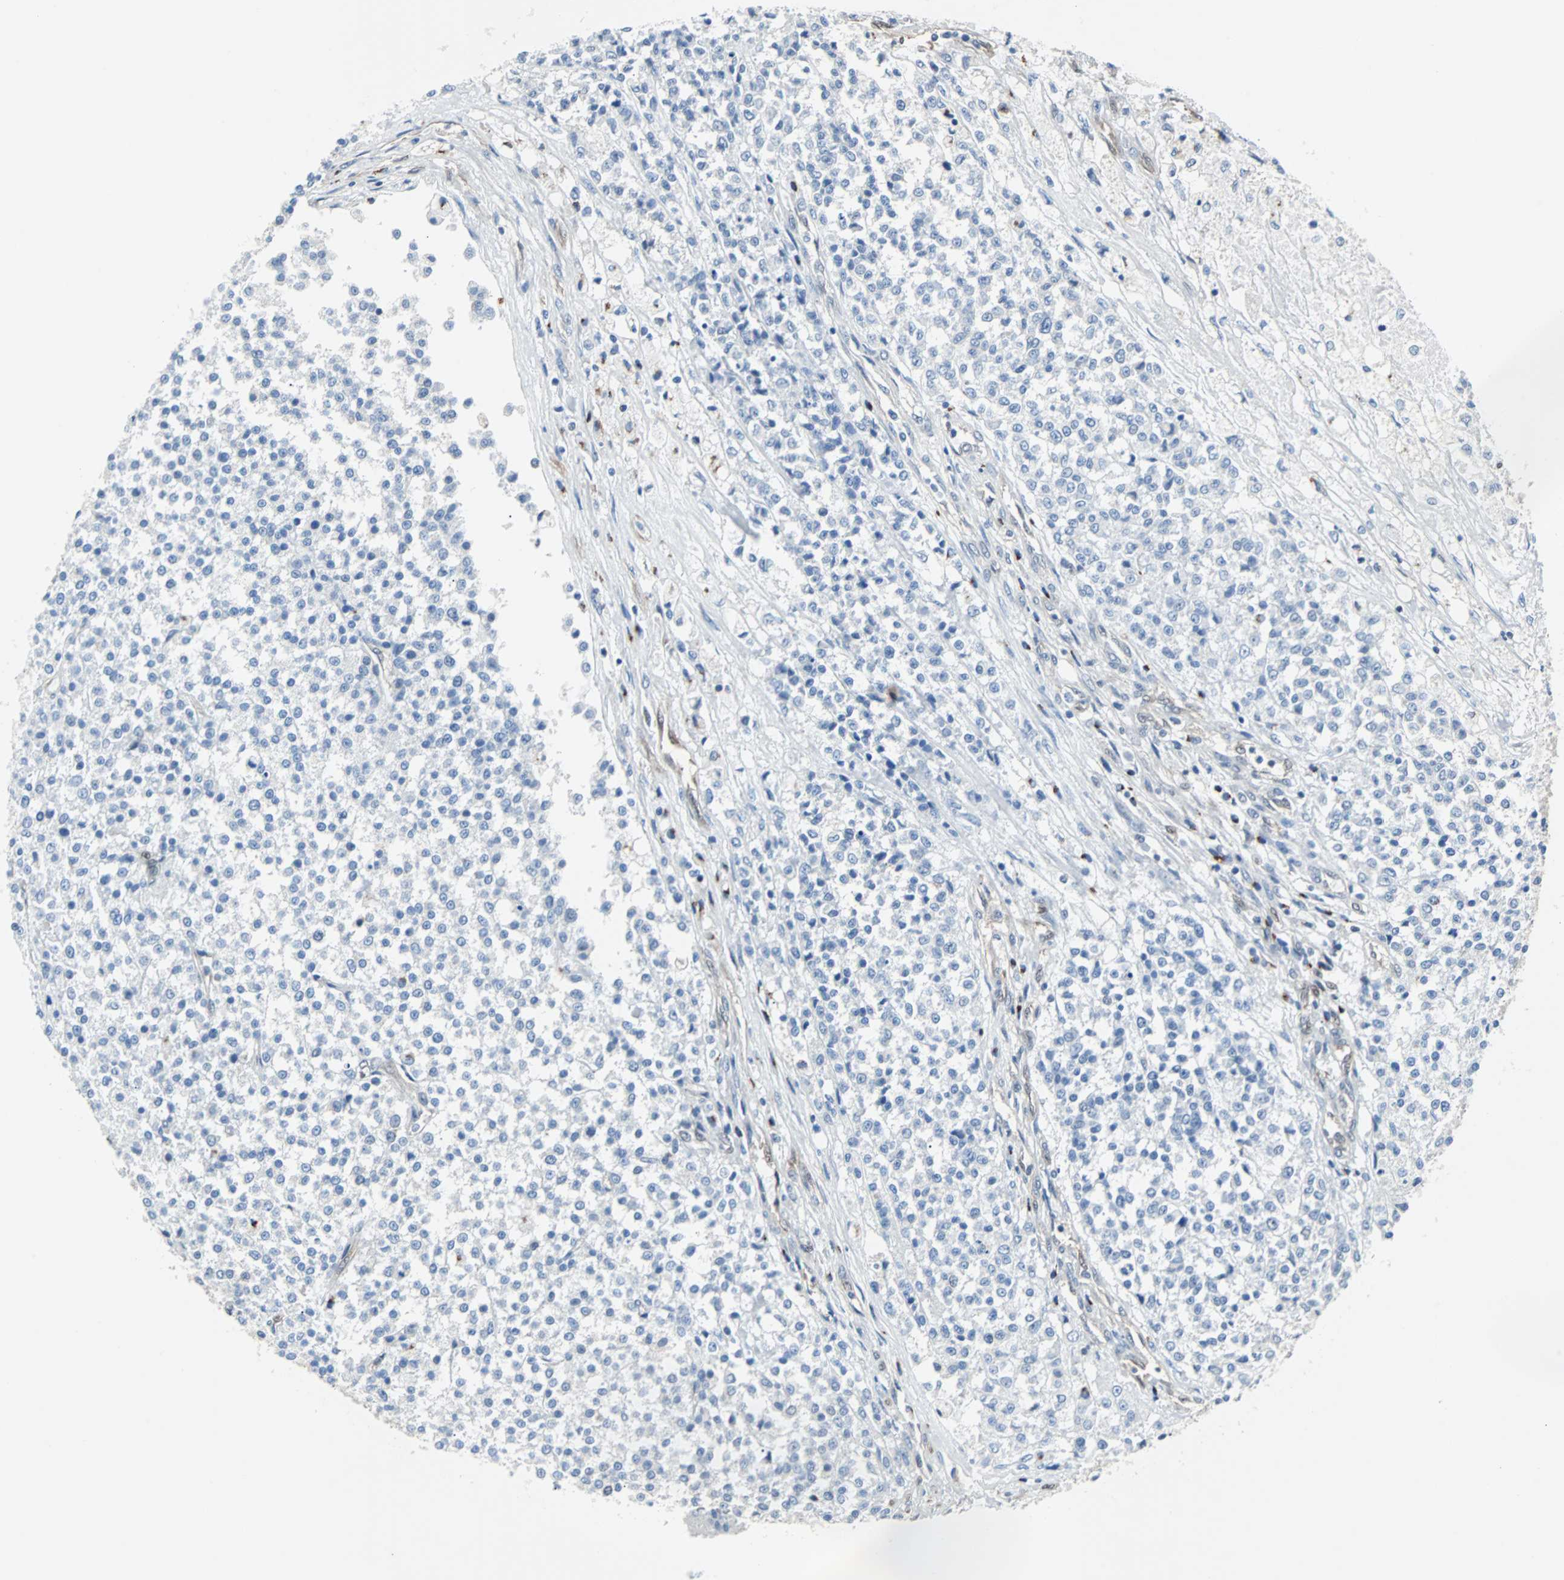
{"staining": {"intensity": "negative", "quantity": "none", "location": "none"}, "tissue": "testis cancer", "cell_type": "Tumor cells", "image_type": "cancer", "snomed": [{"axis": "morphology", "description": "Seminoma, NOS"}, {"axis": "topography", "description": "Testis"}], "caption": "This is an immunohistochemistry image of human testis cancer (seminoma). There is no expression in tumor cells.", "gene": "MAP2K6", "patient": {"sex": "male", "age": 59}}